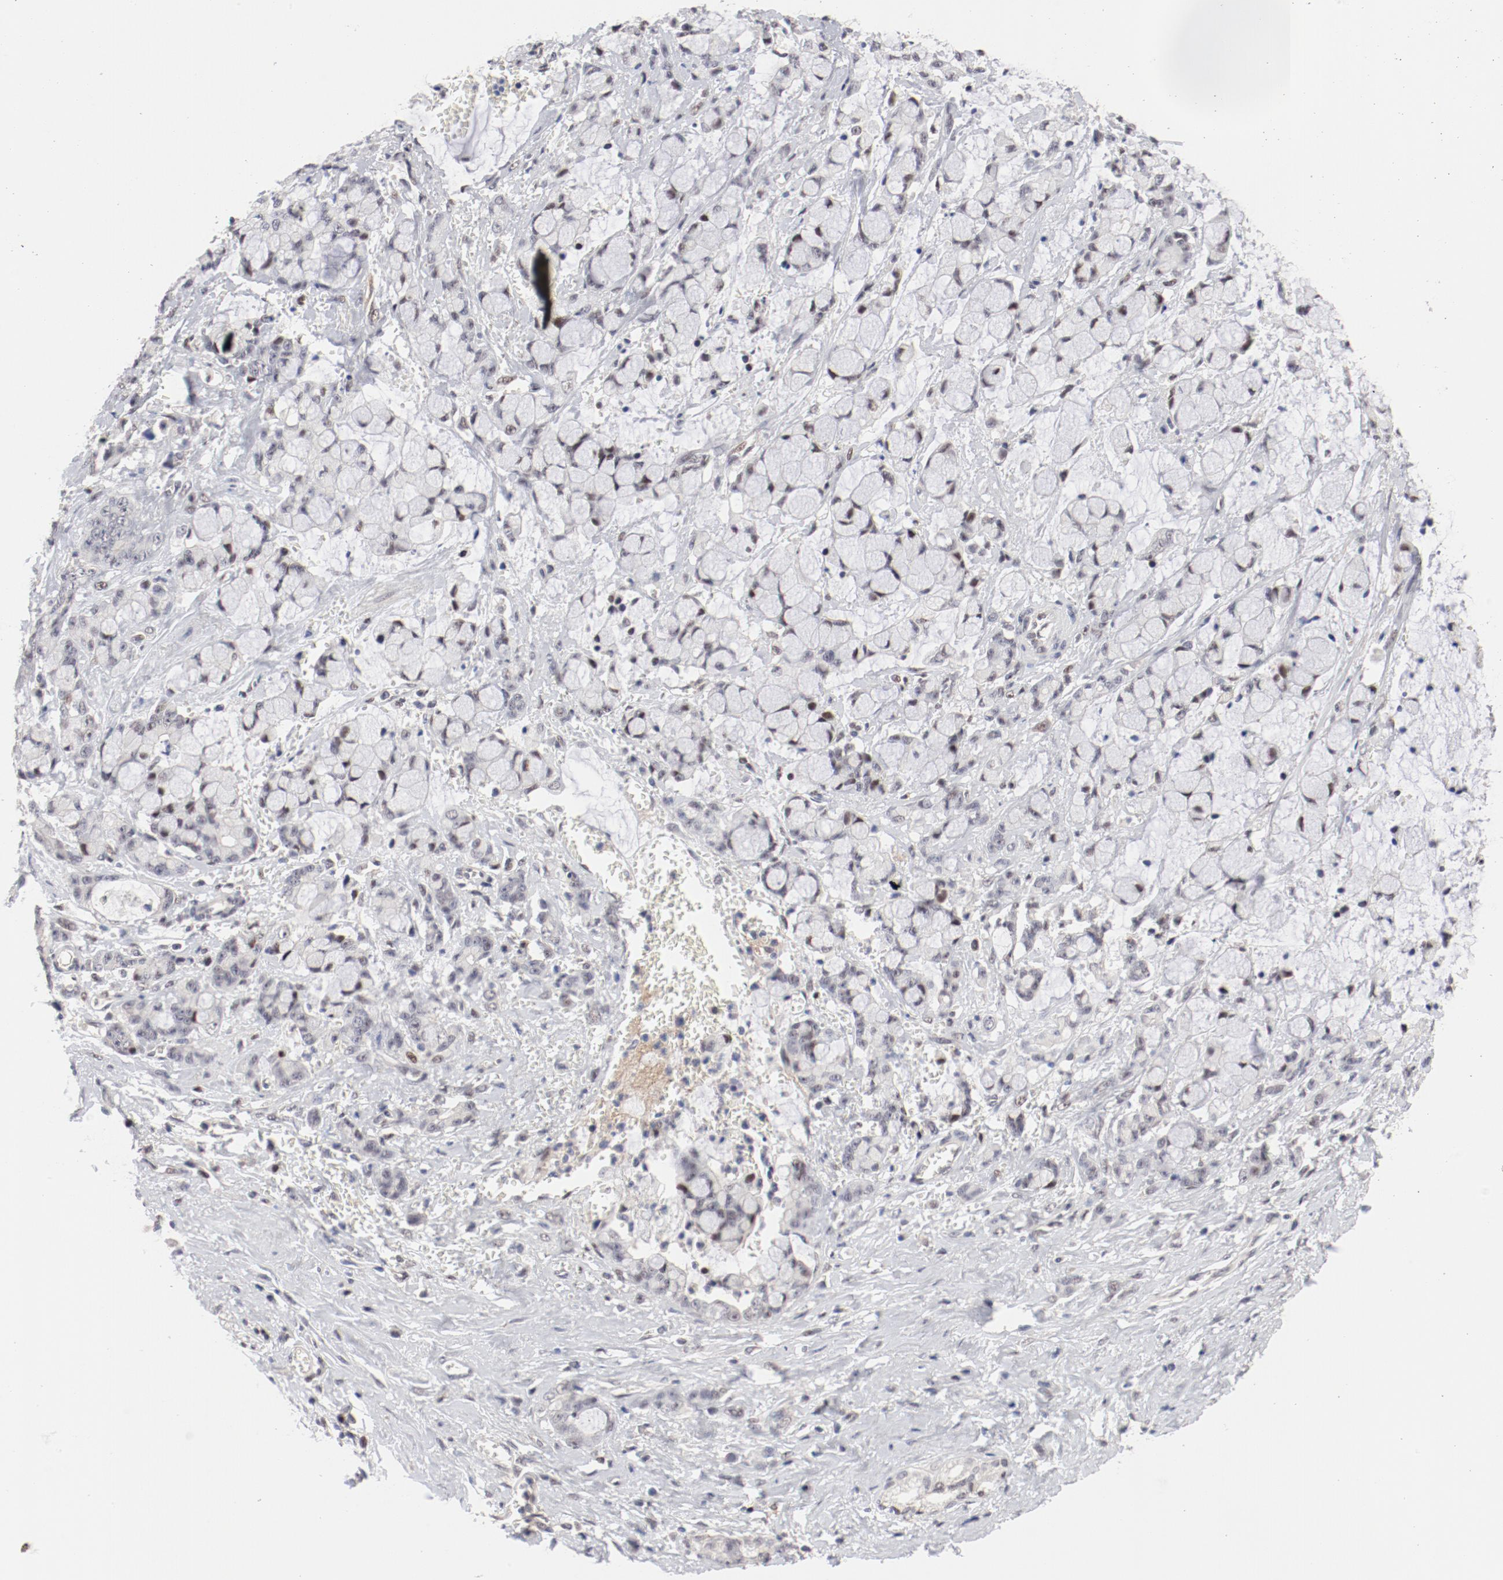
{"staining": {"intensity": "weak", "quantity": "<25%", "location": "nuclear"}, "tissue": "pancreatic cancer", "cell_type": "Tumor cells", "image_type": "cancer", "snomed": [{"axis": "morphology", "description": "Adenocarcinoma, NOS"}, {"axis": "topography", "description": "Pancreas"}], "caption": "Tumor cells show no significant expression in adenocarcinoma (pancreatic).", "gene": "FSCB", "patient": {"sex": "female", "age": 73}}